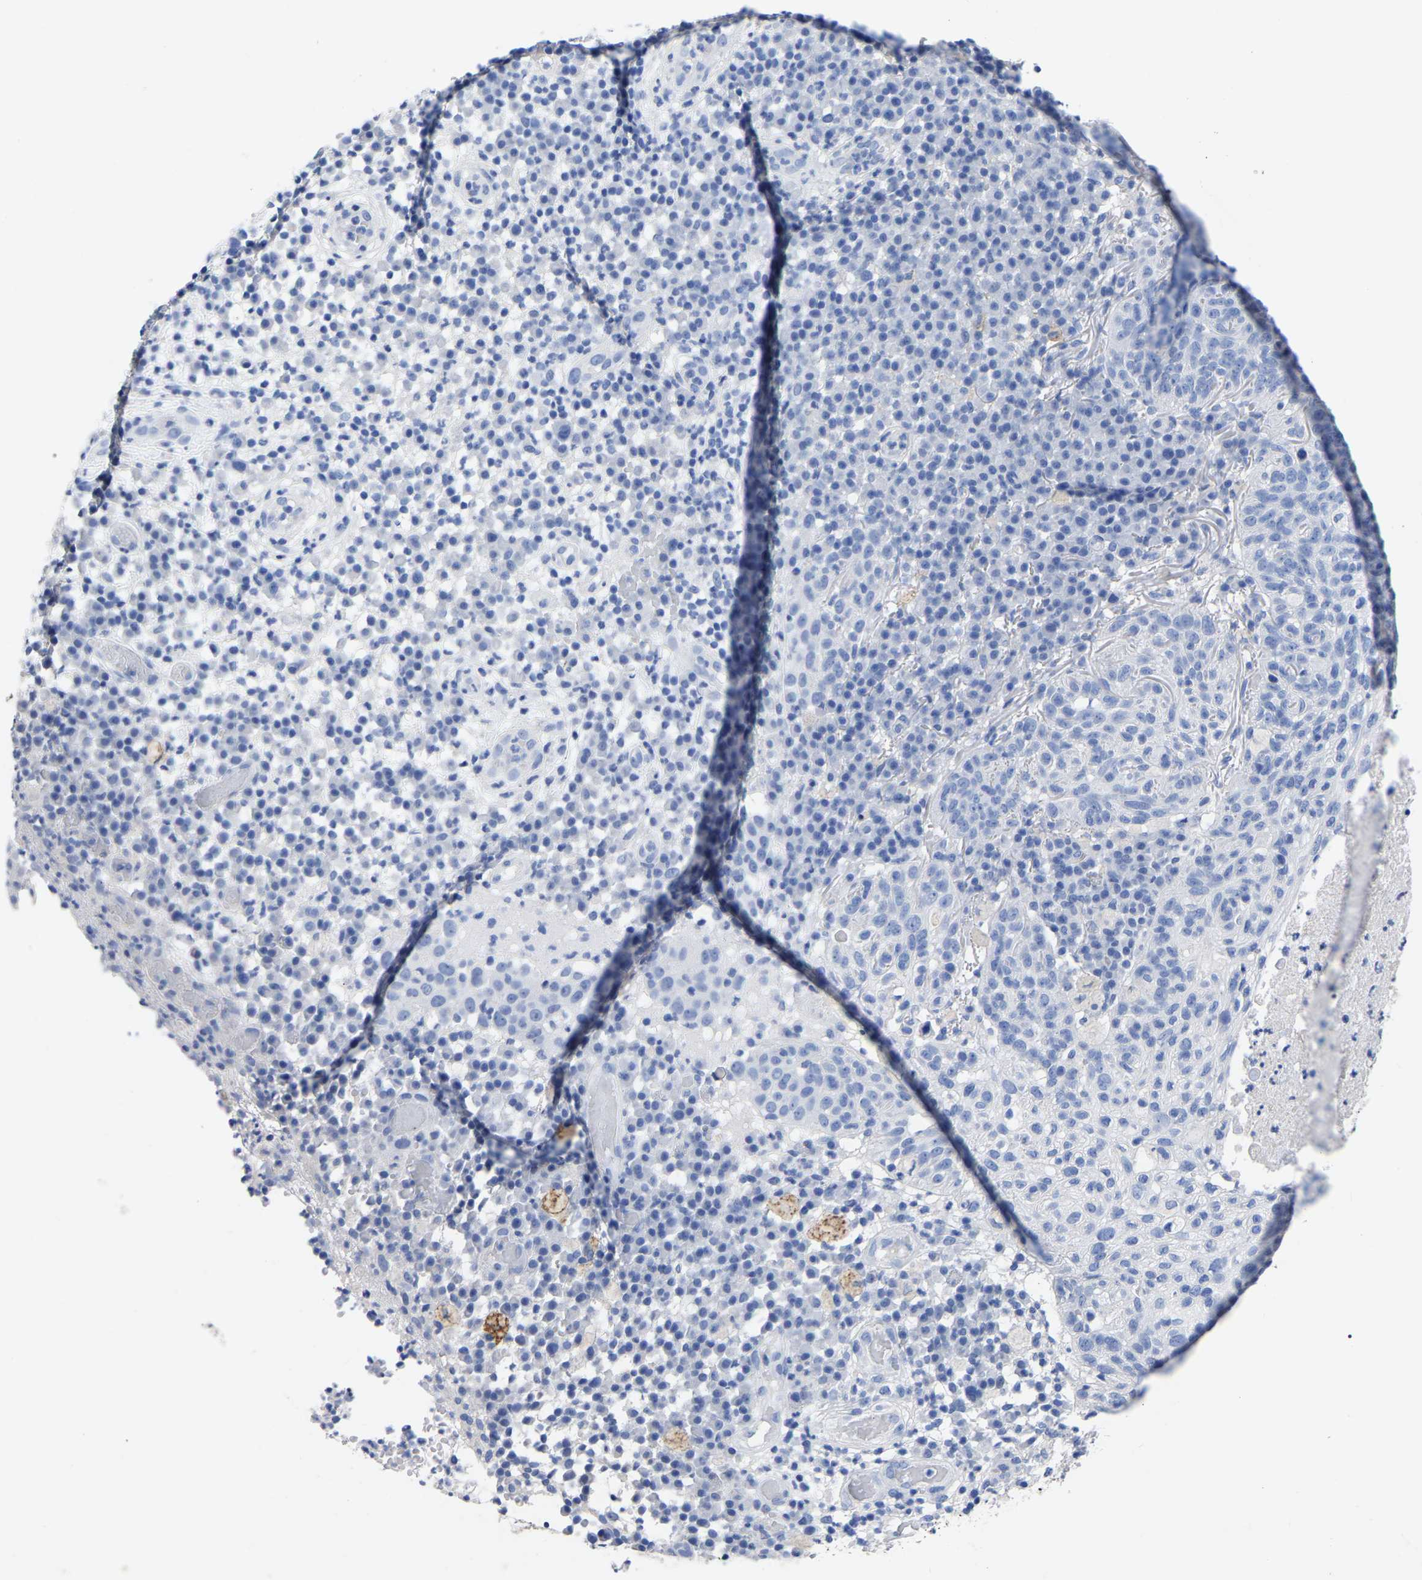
{"staining": {"intensity": "negative", "quantity": "none", "location": "none"}, "tissue": "skin cancer", "cell_type": "Tumor cells", "image_type": "cancer", "snomed": [{"axis": "morphology", "description": "Squamous cell carcinoma in situ, NOS"}, {"axis": "morphology", "description": "Squamous cell carcinoma, NOS"}, {"axis": "topography", "description": "Skin"}], "caption": "IHC of skin cancer (squamous cell carcinoma in situ) reveals no staining in tumor cells.", "gene": "ANXA13", "patient": {"sex": "male", "age": 93}}